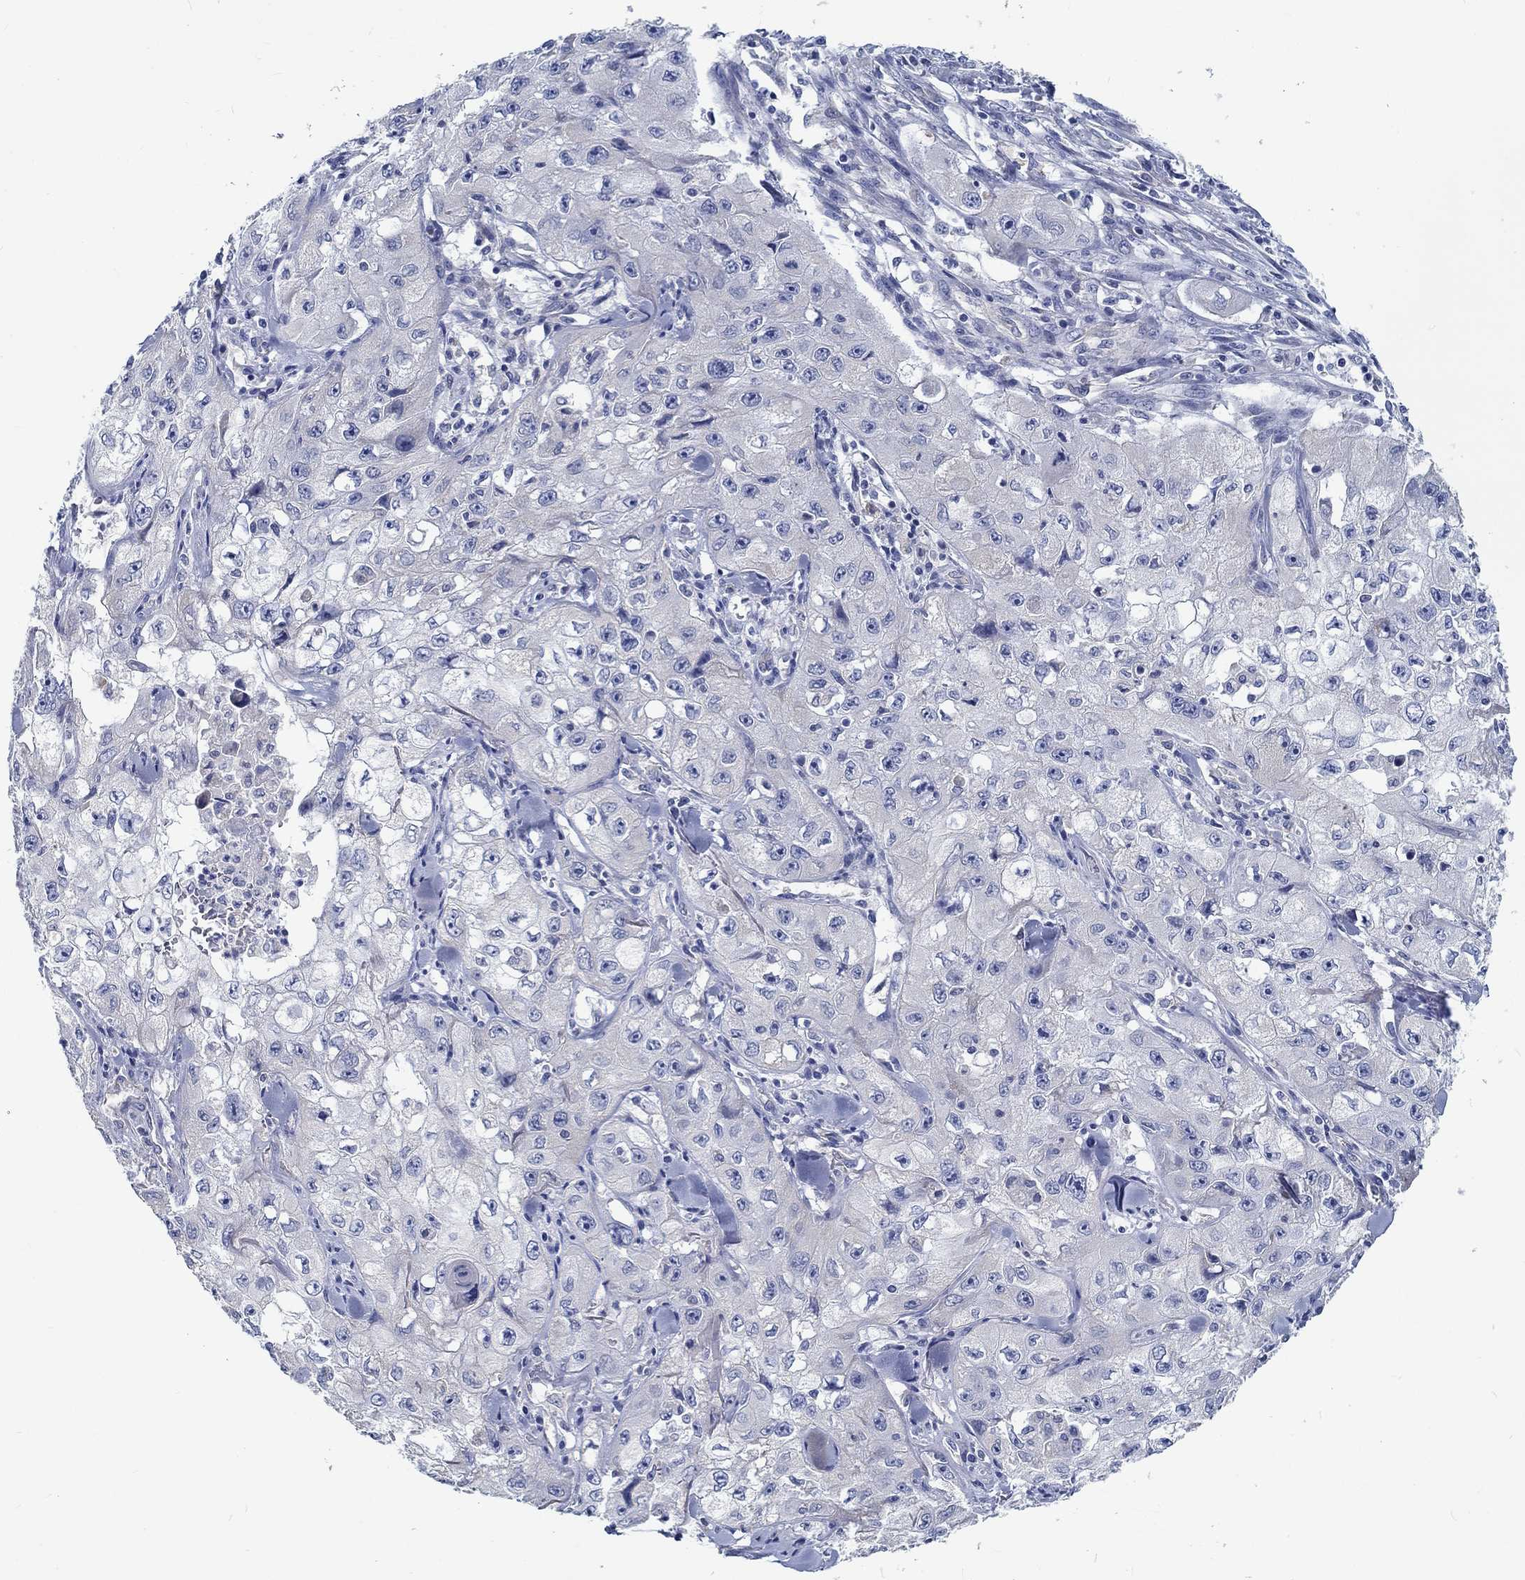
{"staining": {"intensity": "negative", "quantity": "none", "location": "none"}, "tissue": "skin cancer", "cell_type": "Tumor cells", "image_type": "cancer", "snomed": [{"axis": "morphology", "description": "Squamous cell carcinoma, NOS"}, {"axis": "topography", "description": "Skin"}, {"axis": "topography", "description": "Subcutis"}], "caption": "The micrograph displays no significant expression in tumor cells of squamous cell carcinoma (skin).", "gene": "MYBPC1", "patient": {"sex": "male", "age": 73}}